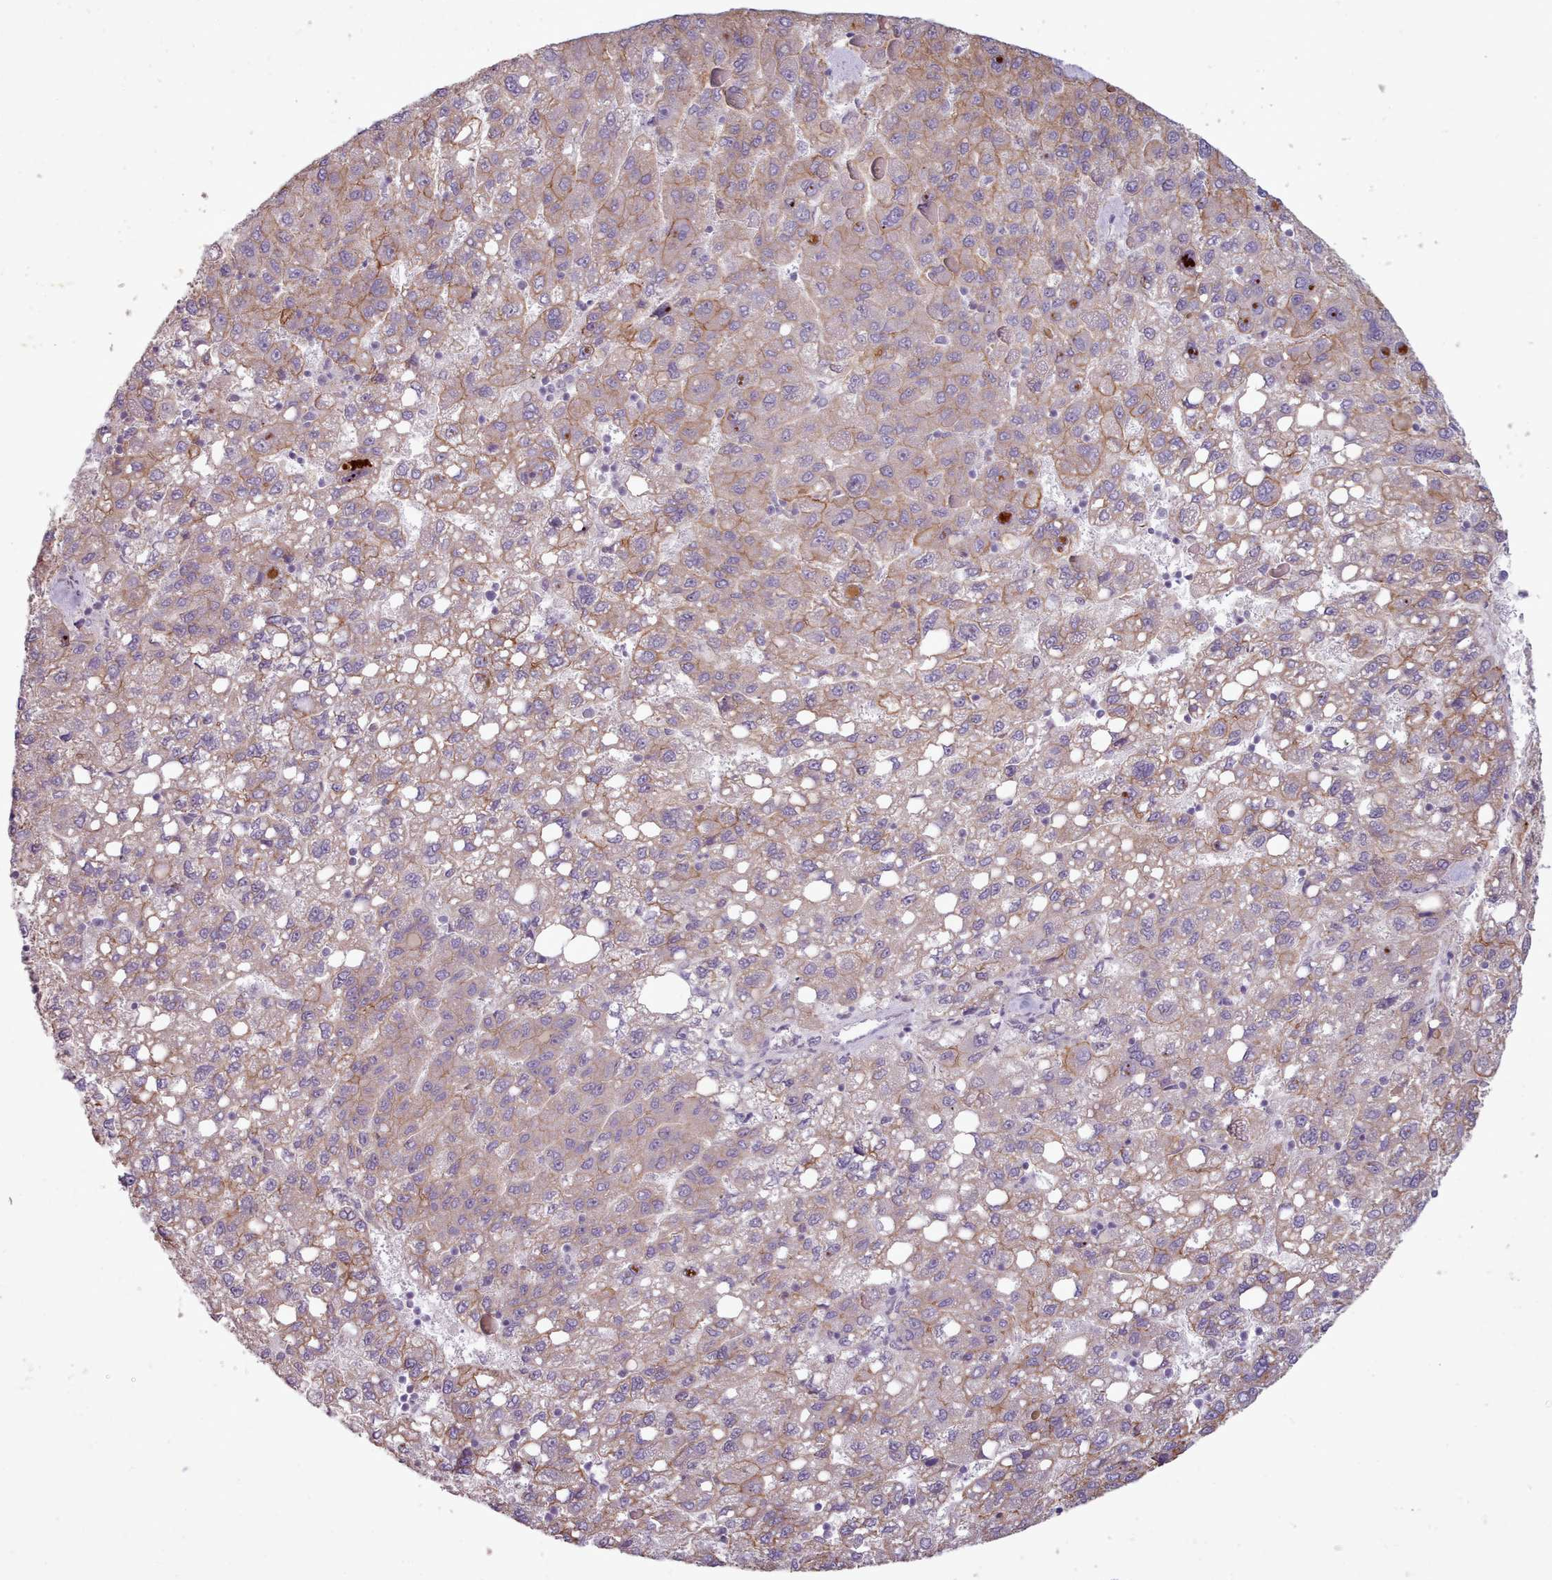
{"staining": {"intensity": "moderate", "quantity": "25%-75%", "location": "cytoplasmic/membranous"}, "tissue": "liver cancer", "cell_type": "Tumor cells", "image_type": "cancer", "snomed": [{"axis": "morphology", "description": "Carcinoma, Hepatocellular, NOS"}, {"axis": "topography", "description": "Liver"}], "caption": "DAB (3,3'-diaminobenzidine) immunohistochemical staining of liver cancer (hepatocellular carcinoma) exhibits moderate cytoplasmic/membranous protein positivity in approximately 25%-75% of tumor cells.", "gene": "PLD4", "patient": {"sex": "female", "age": 82}}